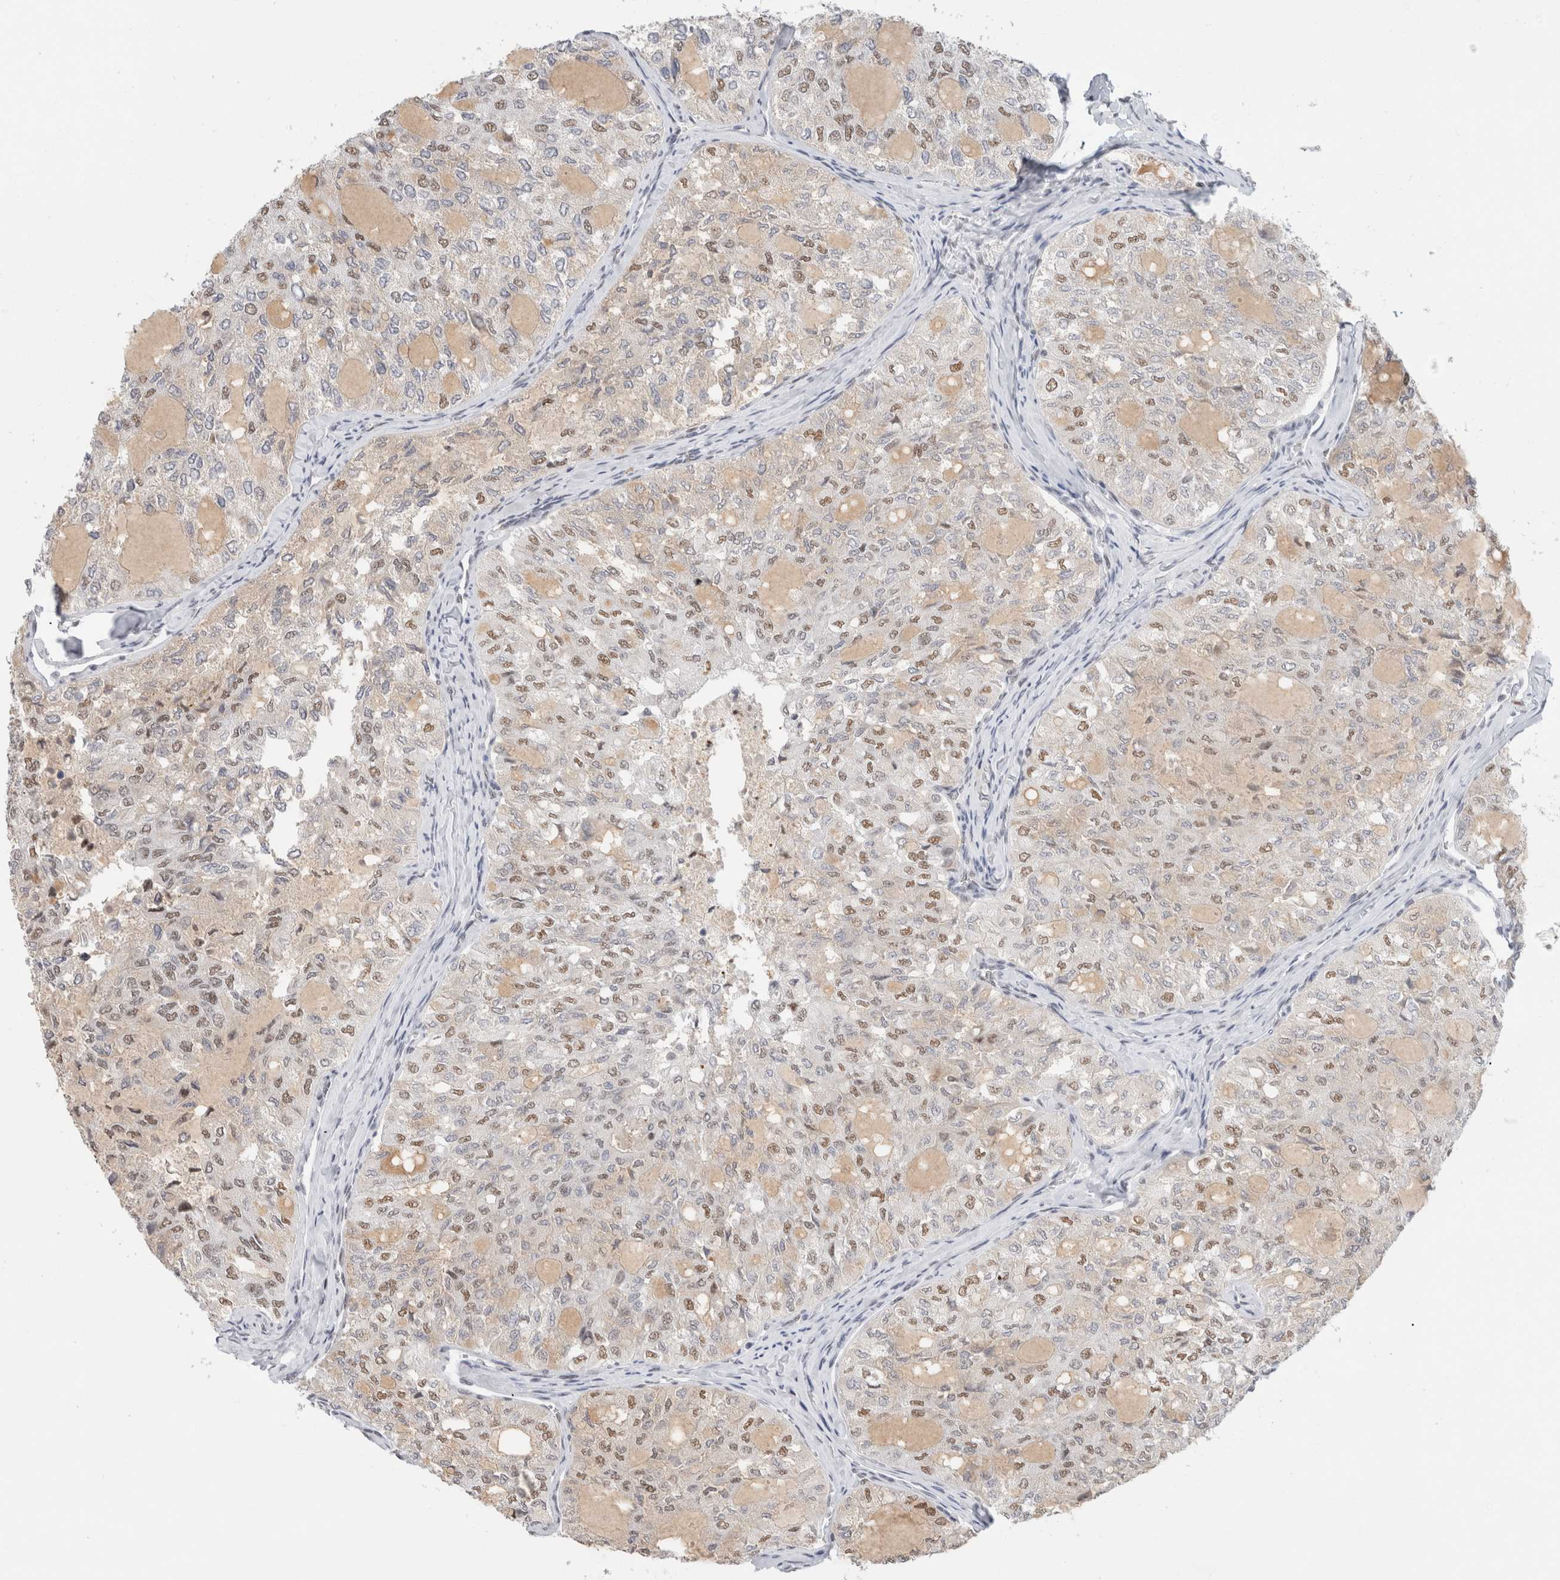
{"staining": {"intensity": "moderate", "quantity": "25%-75%", "location": "nuclear"}, "tissue": "thyroid cancer", "cell_type": "Tumor cells", "image_type": "cancer", "snomed": [{"axis": "morphology", "description": "Follicular adenoma carcinoma, NOS"}, {"axis": "topography", "description": "Thyroid gland"}], "caption": "This is a photomicrograph of immunohistochemistry (IHC) staining of thyroid follicular adenoma carcinoma, which shows moderate staining in the nuclear of tumor cells.", "gene": "COPS7A", "patient": {"sex": "male", "age": 75}}